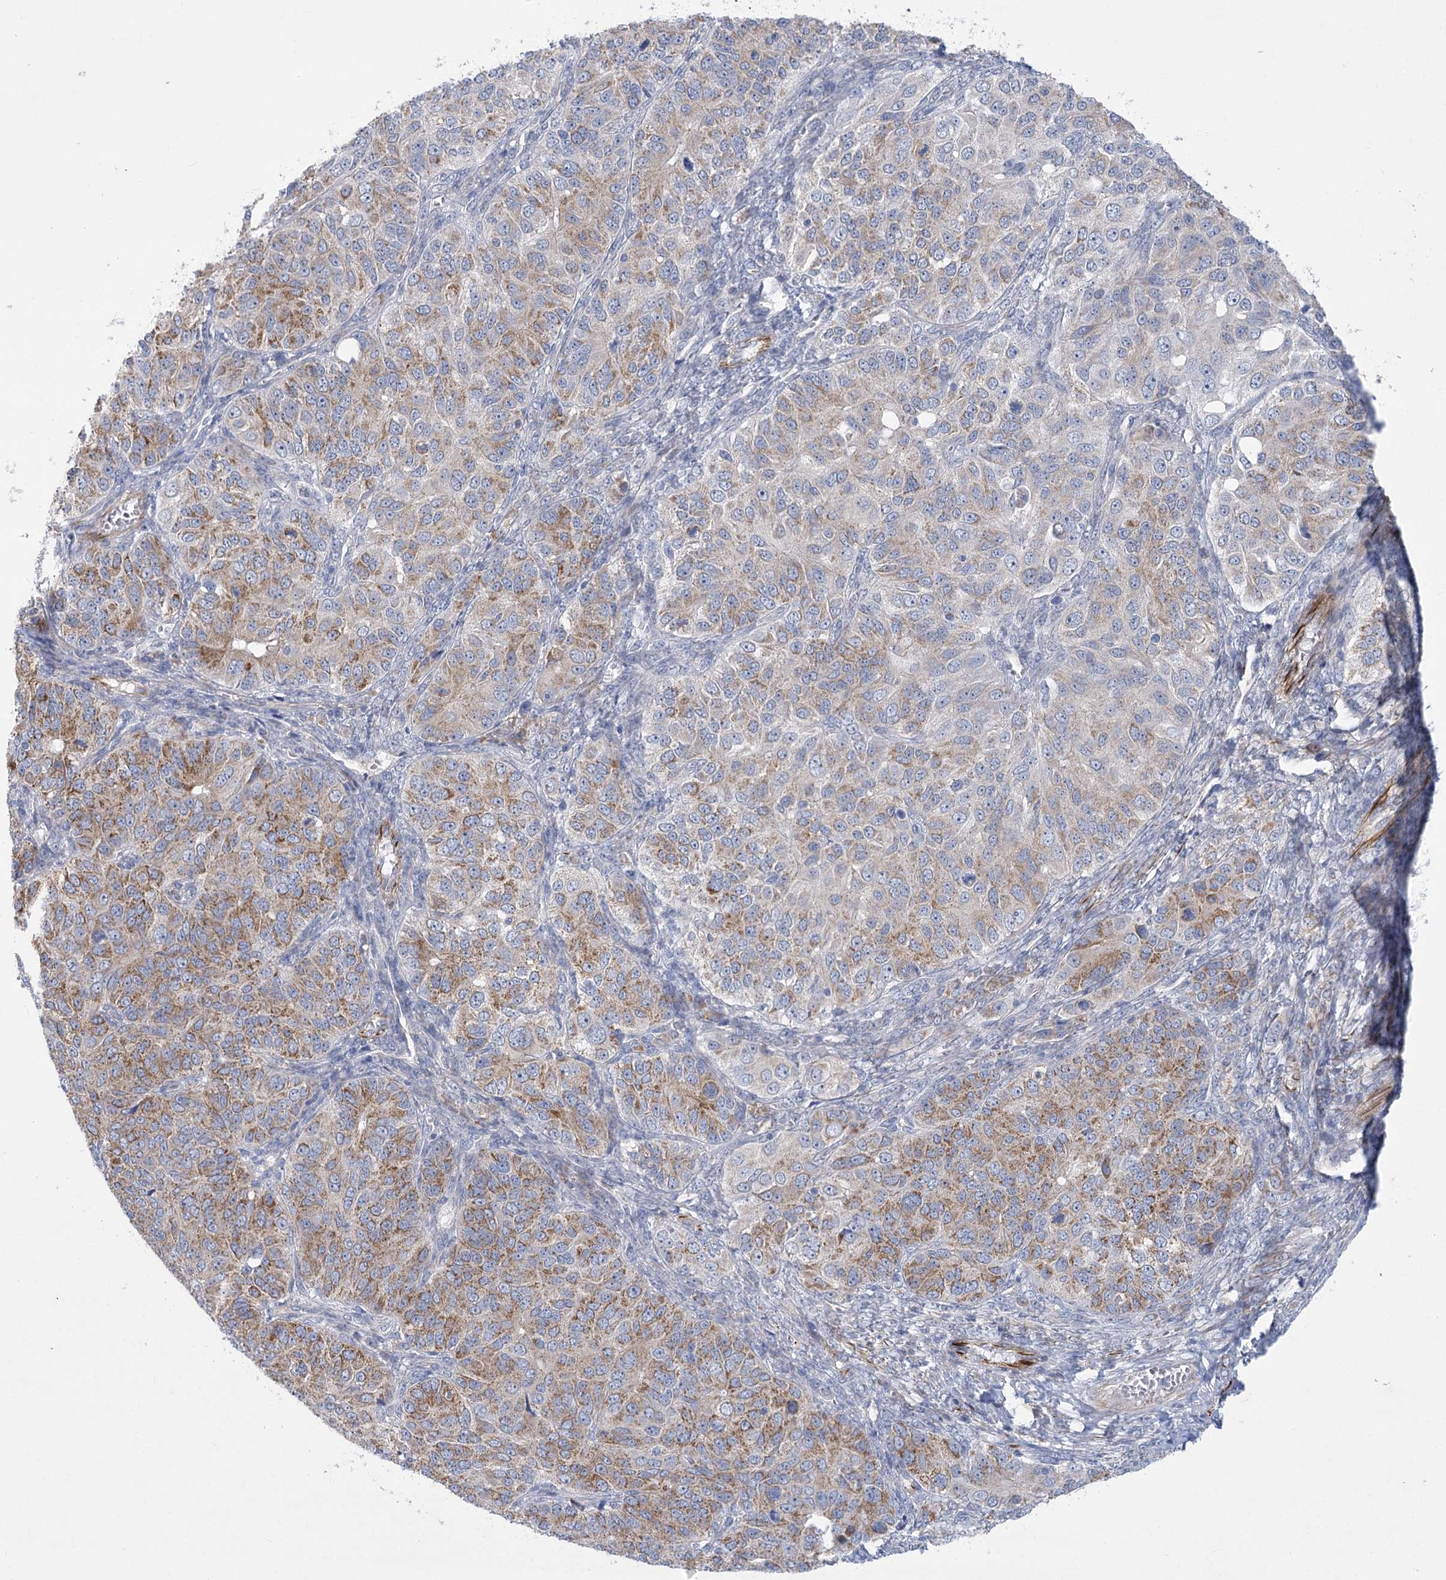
{"staining": {"intensity": "moderate", "quantity": "25%-75%", "location": "cytoplasmic/membranous"}, "tissue": "ovarian cancer", "cell_type": "Tumor cells", "image_type": "cancer", "snomed": [{"axis": "morphology", "description": "Carcinoma, endometroid"}, {"axis": "topography", "description": "Ovary"}], "caption": "Ovarian endometroid carcinoma stained with a brown dye displays moderate cytoplasmic/membranous positive positivity in approximately 25%-75% of tumor cells.", "gene": "DHTKD1", "patient": {"sex": "female", "age": 51}}